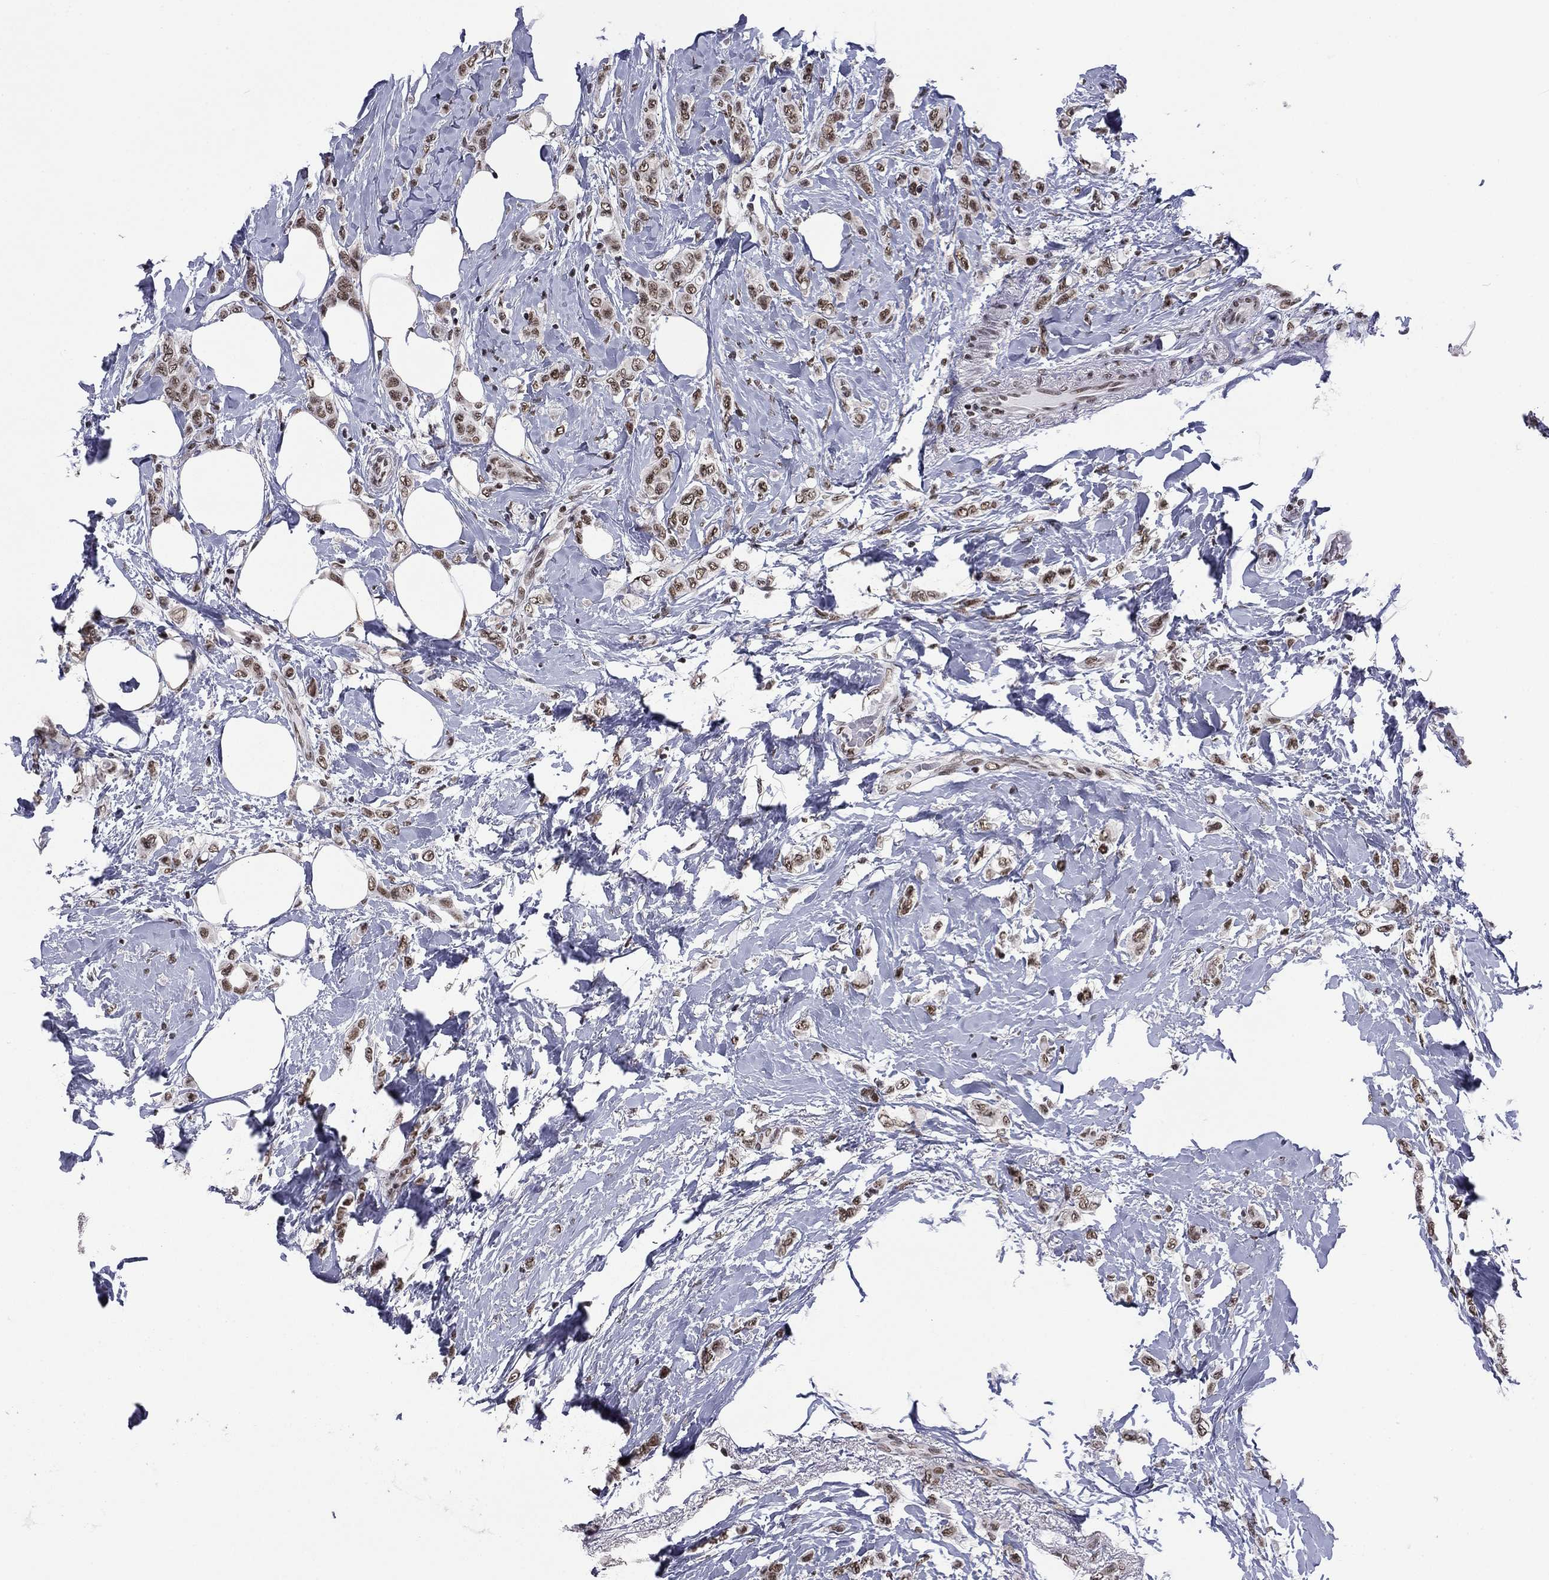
{"staining": {"intensity": "strong", "quantity": "25%-75%", "location": "nuclear"}, "tissue": "breast cancer", "cell_type": "Tumor cells", "image_type": "cancer", "snomed": [{"axis": "morphology", "description": "Lobular carcinoma"}, {"axis": "topography", "description": "Breast"}], "caption": "Immunohistochemistry (IHC) image of neoplastic tissue: human breast lobular carcinoma stained using immunohistochemistry exhibits high levels of strong protein expression localized specifically in the nuclear of tumor cells, appearing as a nuclear brown color.", "gene": "ETV5", "patient": {"sex": "female", "age": 66}}